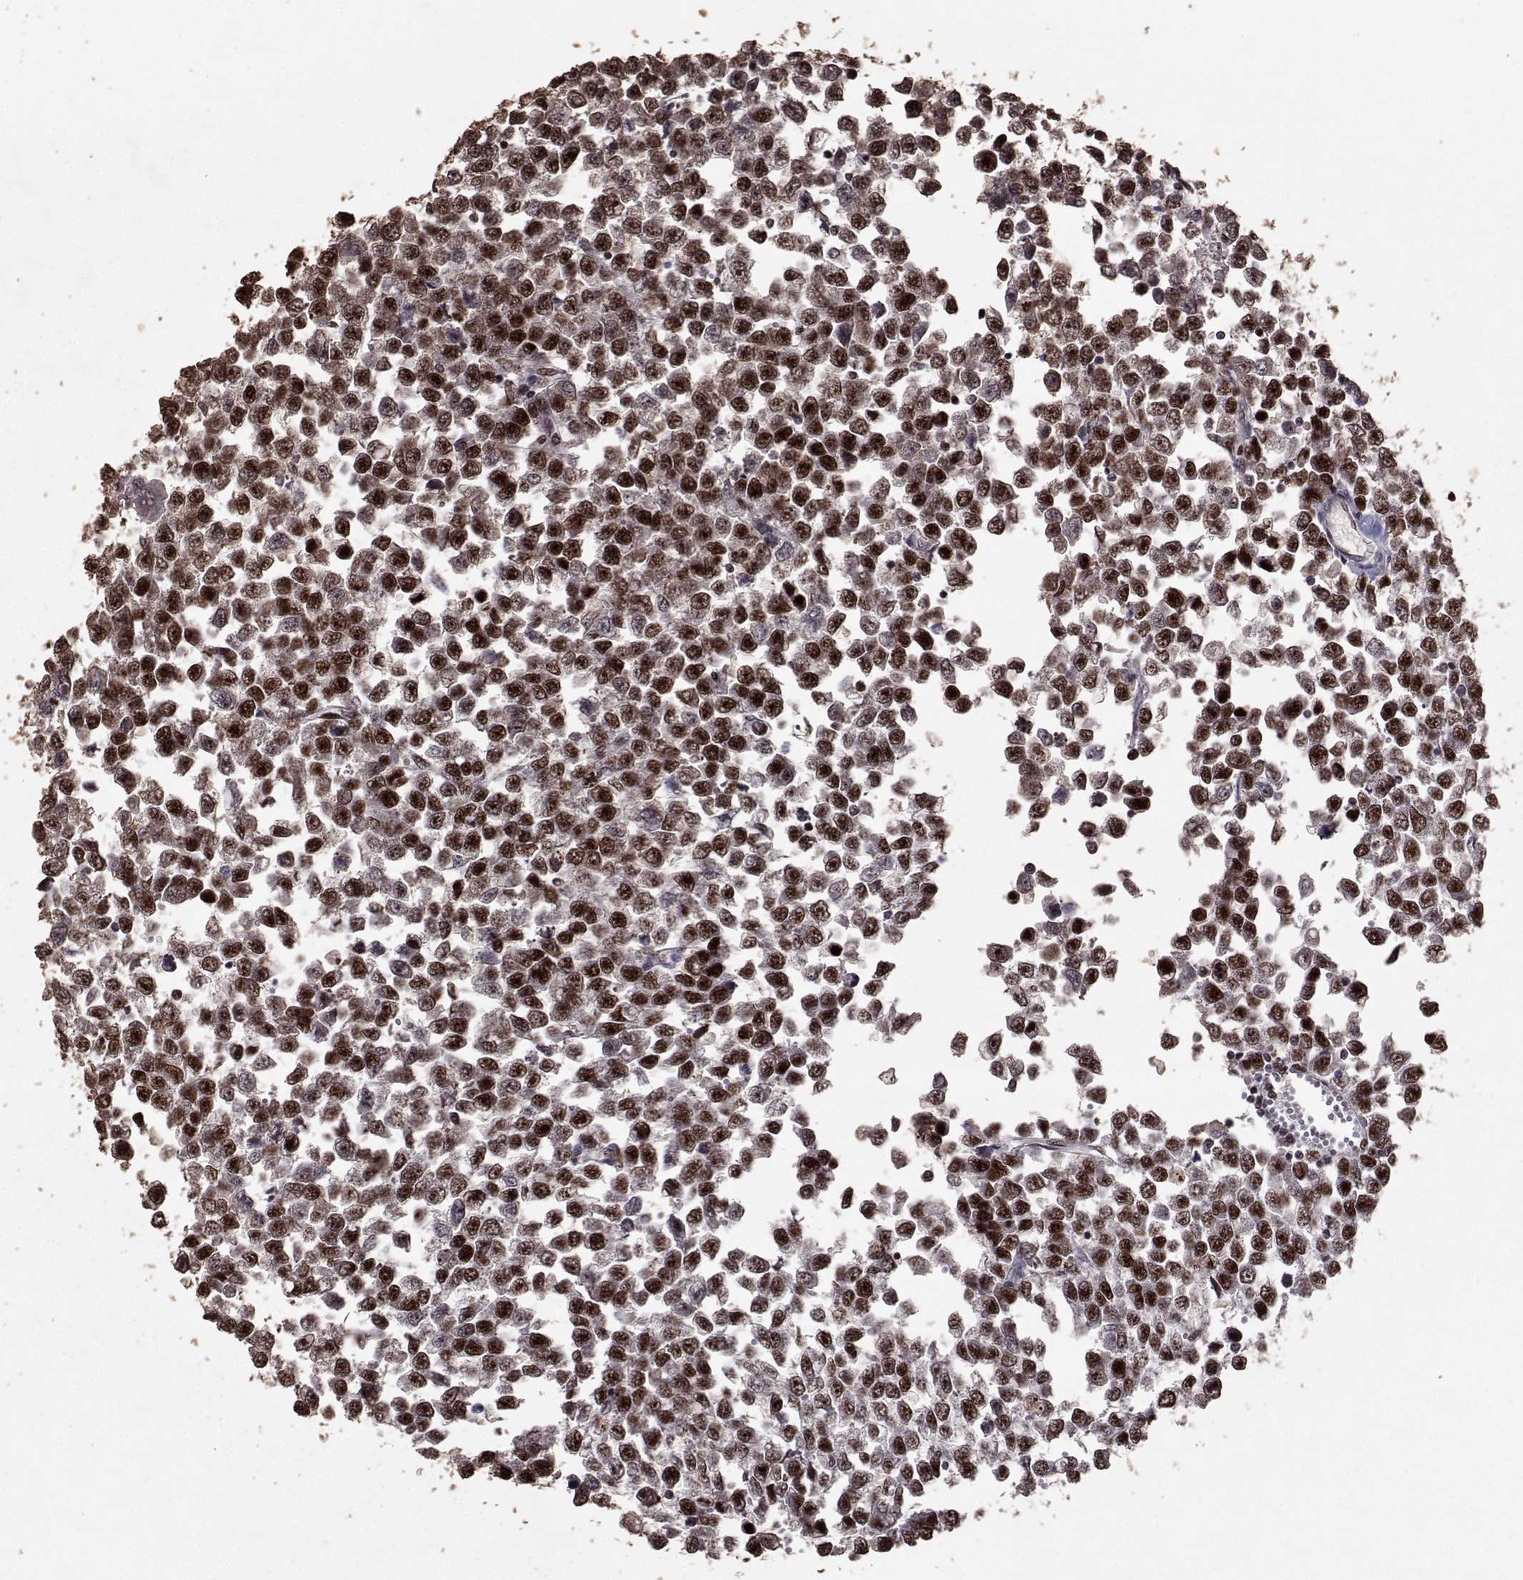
{"staining": {"intensity": "strong", "quantity": ">75%", "location": "nuclear"}, "tissue": "testis cancer", "cell_type": "Tumor cells", "image_type": "cancer", "snomed": [{"axis": "morphology", "description": "Normal tissue, NOS"}, {"axis": "morphology", "description": "Seminoma, NOS"}, {"axis": "topography", "description": "Testis"}, {"axis": "topography", "description": "Epididymis"}], "caption": "Immunohistochemistry staining of testis seminoma, which demonstrates high levels of strong nuclear staining in about >75% of tumor cells indicating strong nuclear protein staining. The staining was performed using DAB (brown) for protein detection and nuclei were counterstained in hematoxylin (blue).", "gene": "TOE1", "patient": {"sex": "male", "age": 34}}